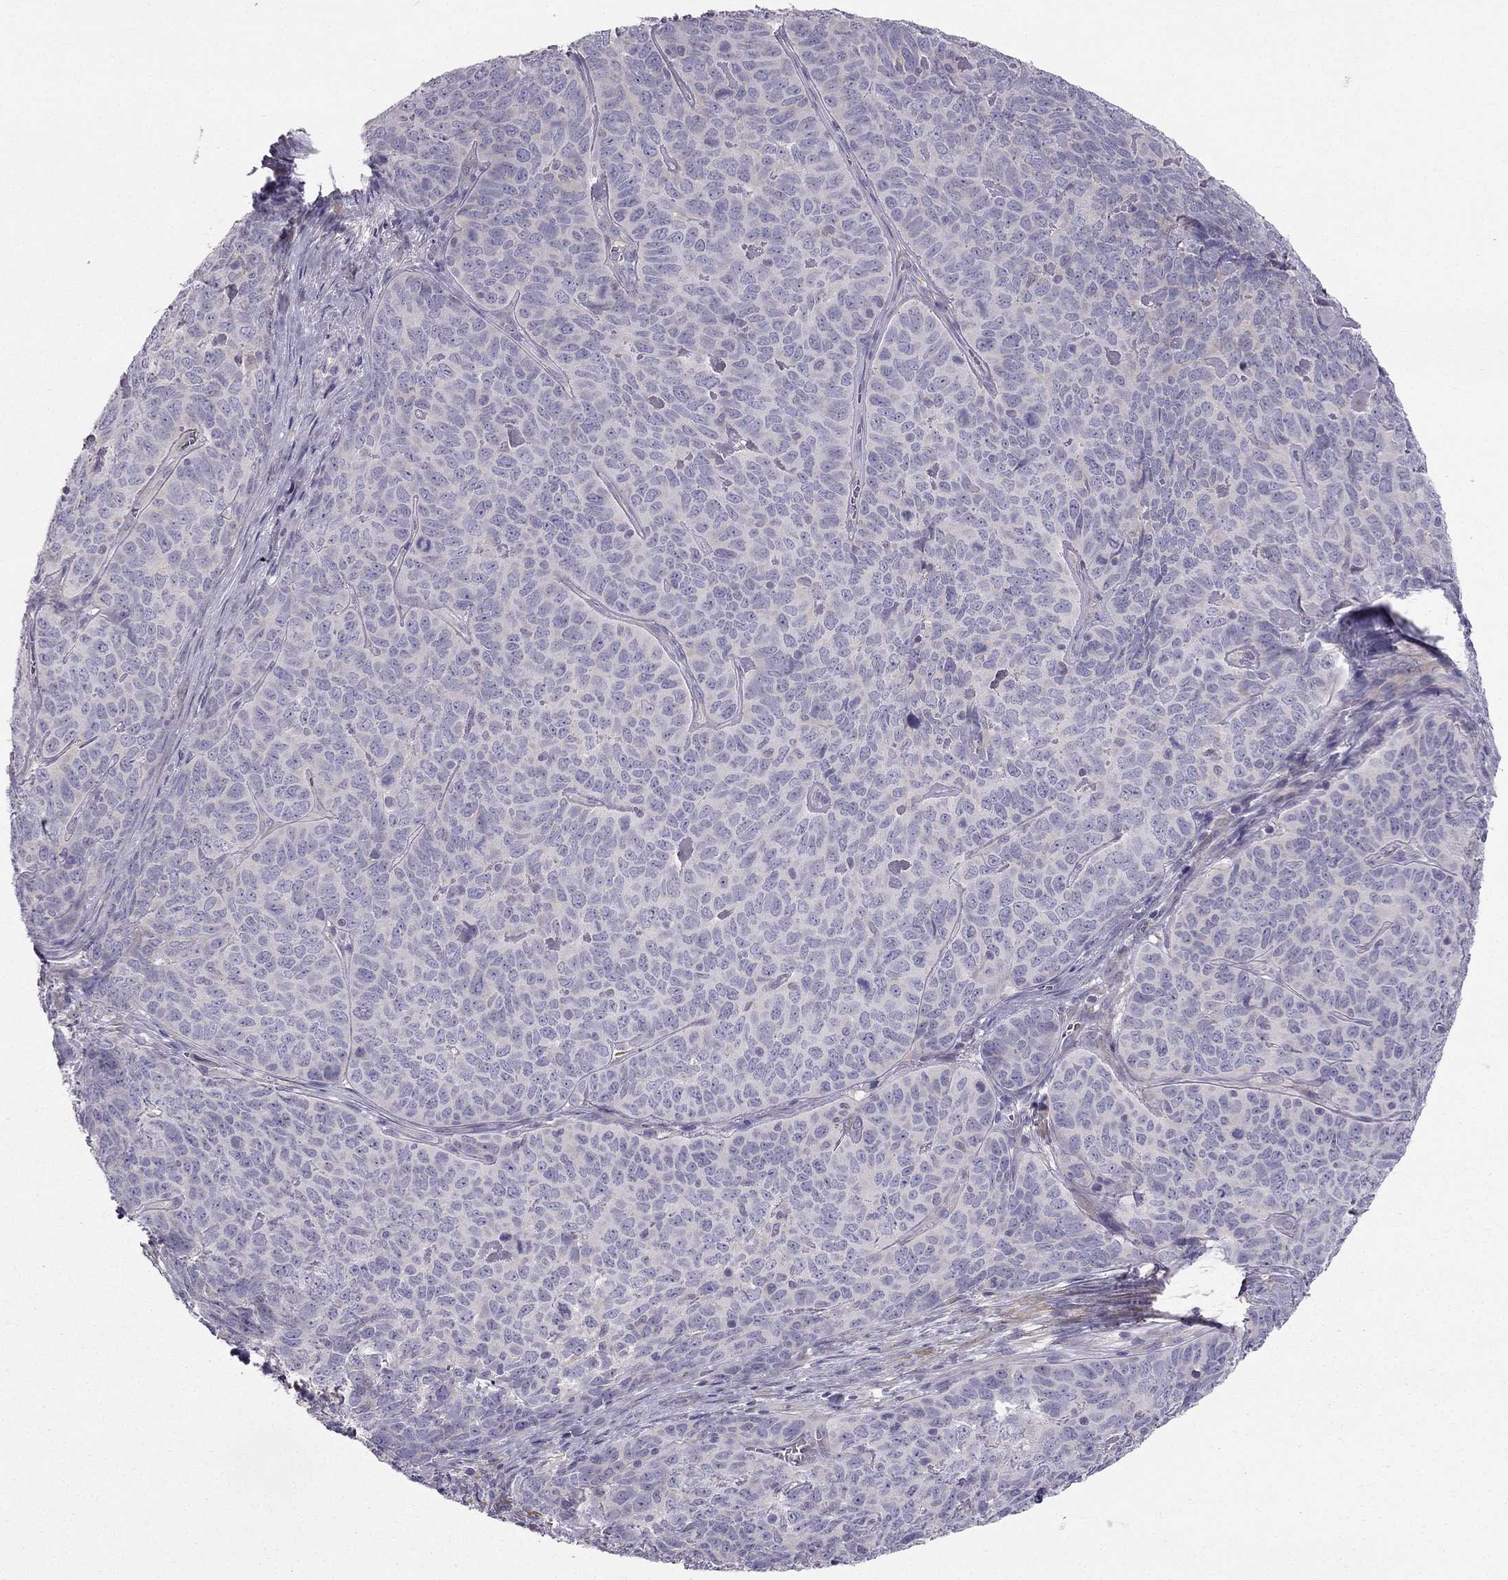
{"staining": {"intensity": "negative", "quantity": "none", "location": "none"}, "tissue": "skin cancer", "cell_type": "Tumor cells", "image_type": "cancer", "snomed": [{"axis": "morphology", "description": "Squamous cell carcinoma, NOS"}, {"axis": "topography", "description": "Skin"}, {"axis": "topography", "description": "Anal"}], "caption": "This image is of skin cancer stained with IHC to label a protein in brown with the nuclei are counter-stained blue. There is no positivity in tumor cells. Nuclei are stained in blue.", "gene": "SYT5", "patient": {"sex": "female", "age": 51}}